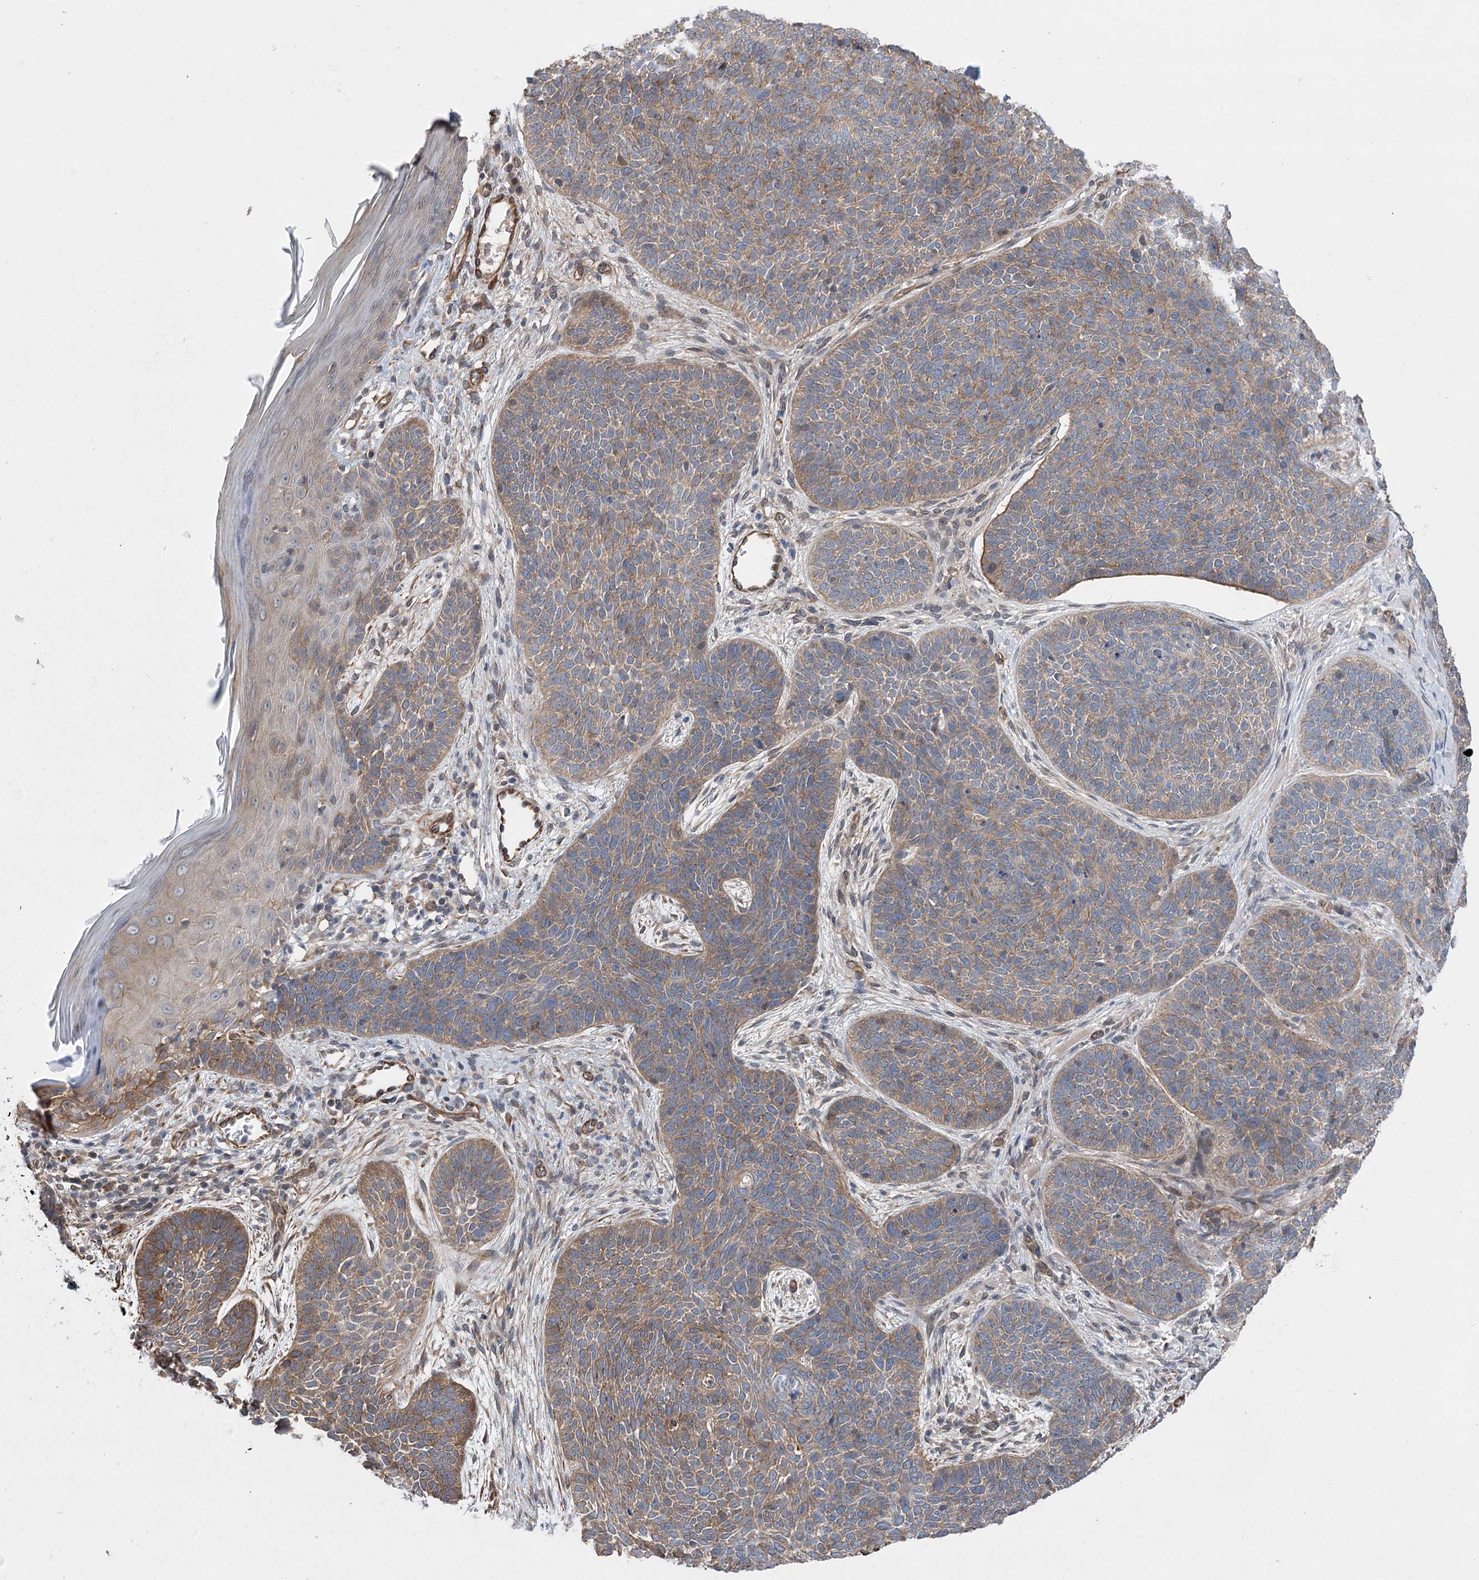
{"staining": {"intensity": "moderate", "quantity": "25%-75%", "location": "cytoplasmic/membranous"}, "tissue": "skin cancer", "cell_type": "Tumor cells", "image_type": "cancer", "snomed": [{"axis": "morphology", "description": "Basal cell carcinoma"}, {"axis": "topography", "description": "Skin"}], "caption": "Protein staining of skin basal cell carcinoma tissue displays moderate cytoplasmic/membranous expression in approximately 25%-75% of tumor cells.", "gene": "RWDD4", "patient": {"sex": "male", "age": 85}}